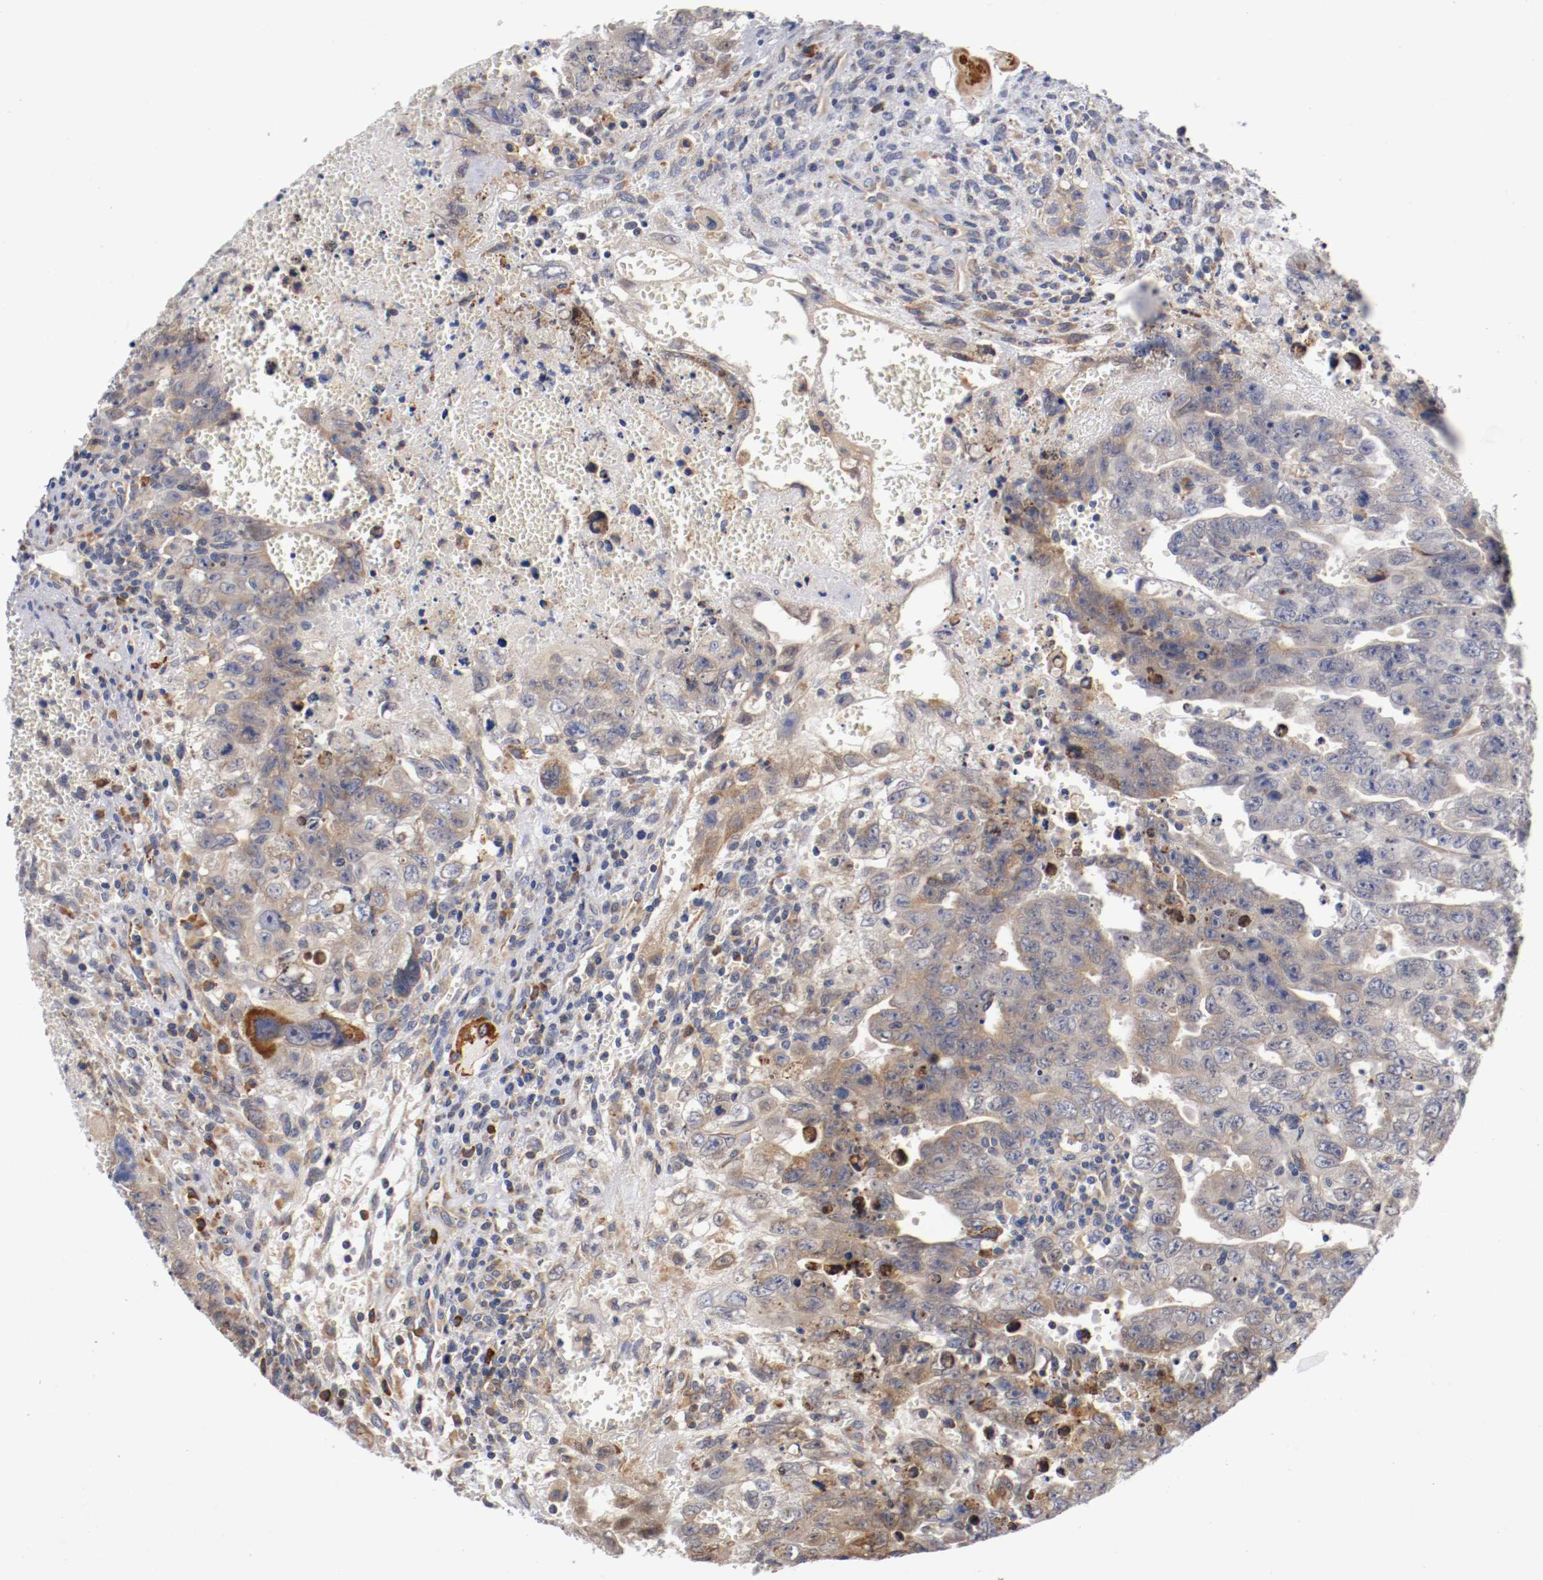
{"staining": {"intensity": "weak", "quantity": "25%-75%", "location": "cytoplasmic/membranous"}, "tissue": "testis cancer", "cell_type": "Tumor cells", "image_type": "cancer", "snomed": [{"axis": "morphology", "description": "Carcinoma, Embryonal, NOS"}, {"axis": "topography", "description": "Testis"}], "caption": "DAB immunohistochemical staining of human embryonal carcinoma (testis) reveals weak cytoplasmic/membranous protein positivity in approximately 25%-75% of tumor cells.", "gene": "TNFSF13", "patient": {"sex": "male", "age": 28}}